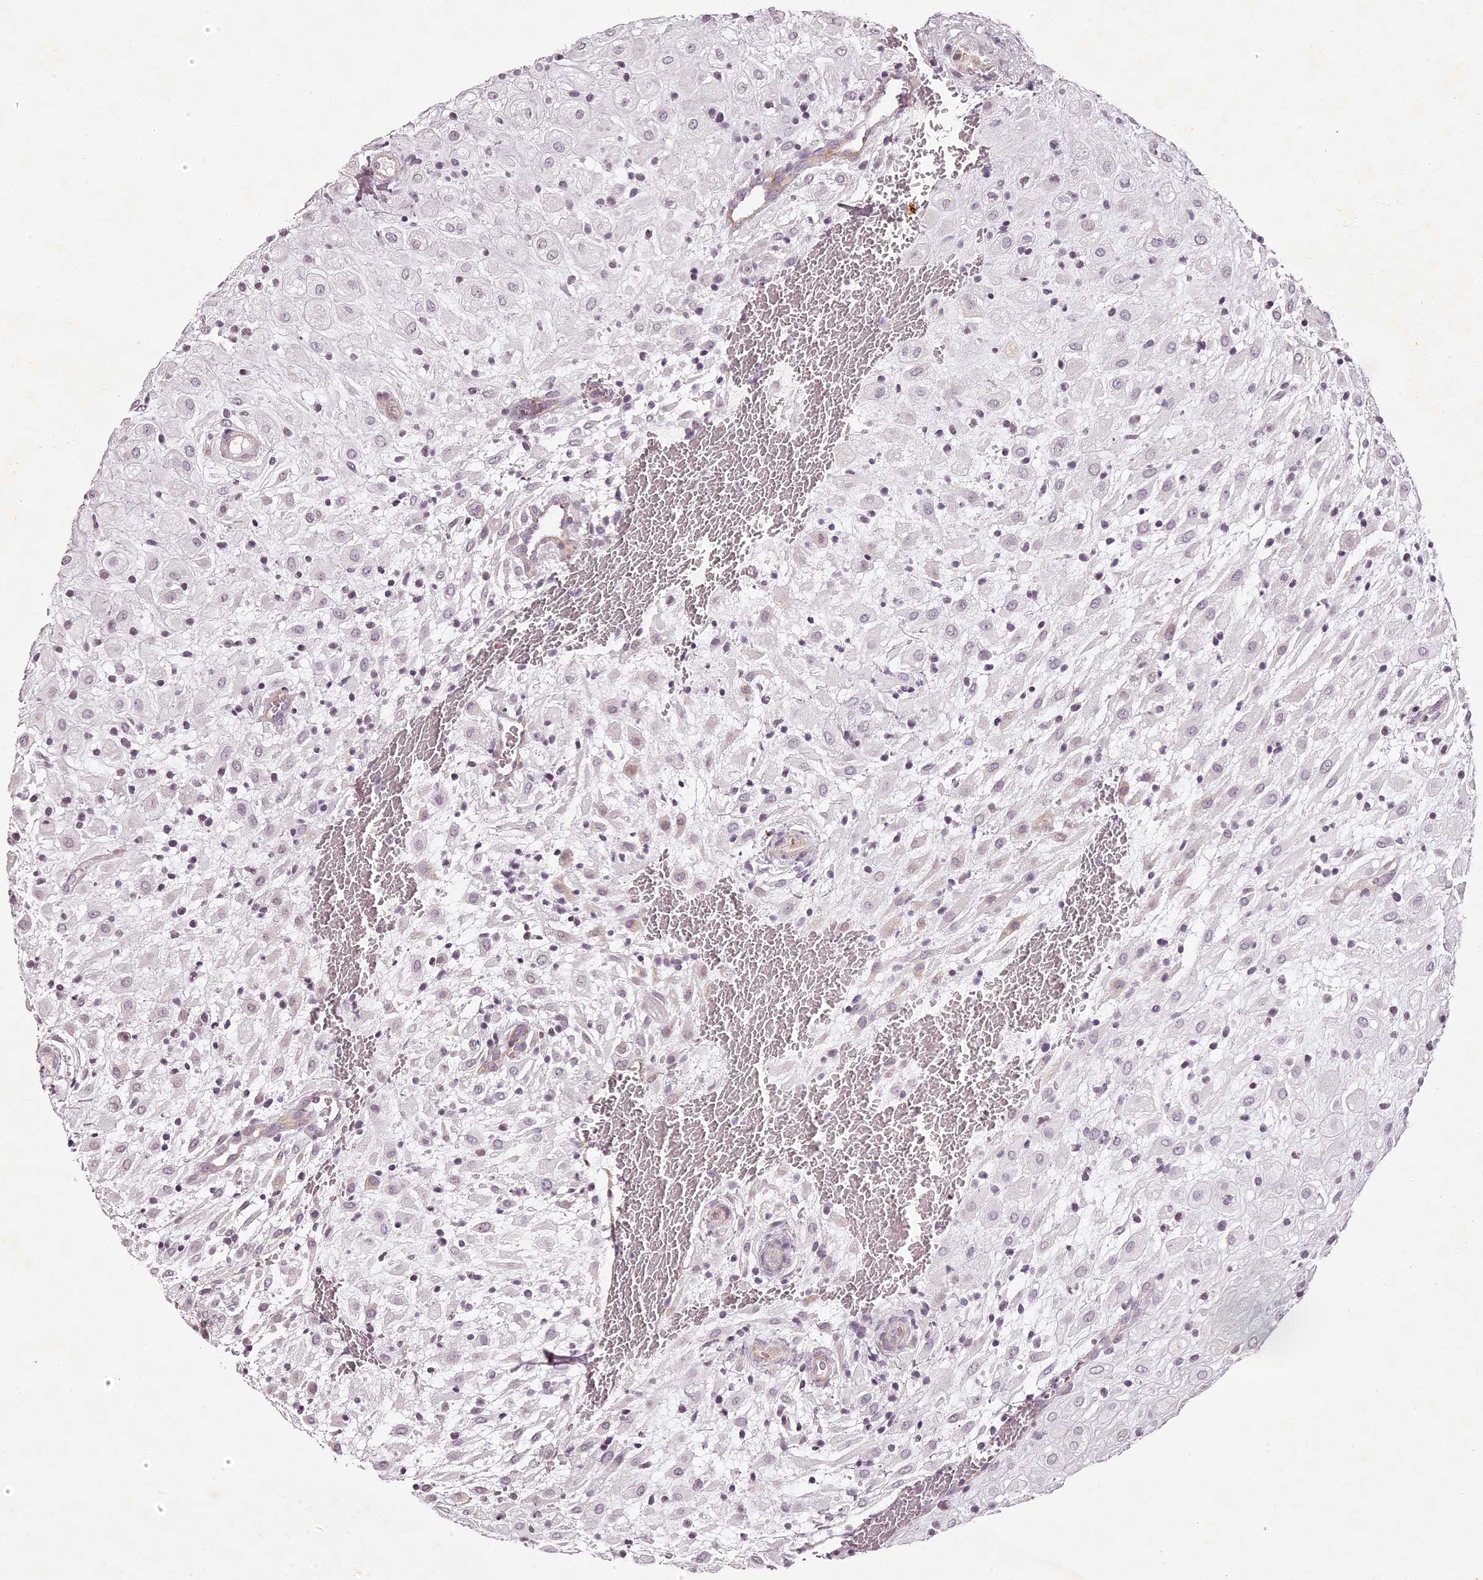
{"staining": {"intensity": "negative", "quantity": "none", "location": "none"}, "tissue": "placenta", "cell_type": "Decidual cells", "image_type": "normal", "snomed": [{"axis": "morphology", "description": "Normal tissue, NOS"}, {"axis": "topography", "description": "Placenta"}], "caption": "Placenta was stained to show a protein in brown. There is no significant expression in decidual cells. (DAB (3,3'-diaminobenzidine) IHC, high magnification).", "gene": "ELAPOR1", "patient": {"sex": "female", "age": 35}}